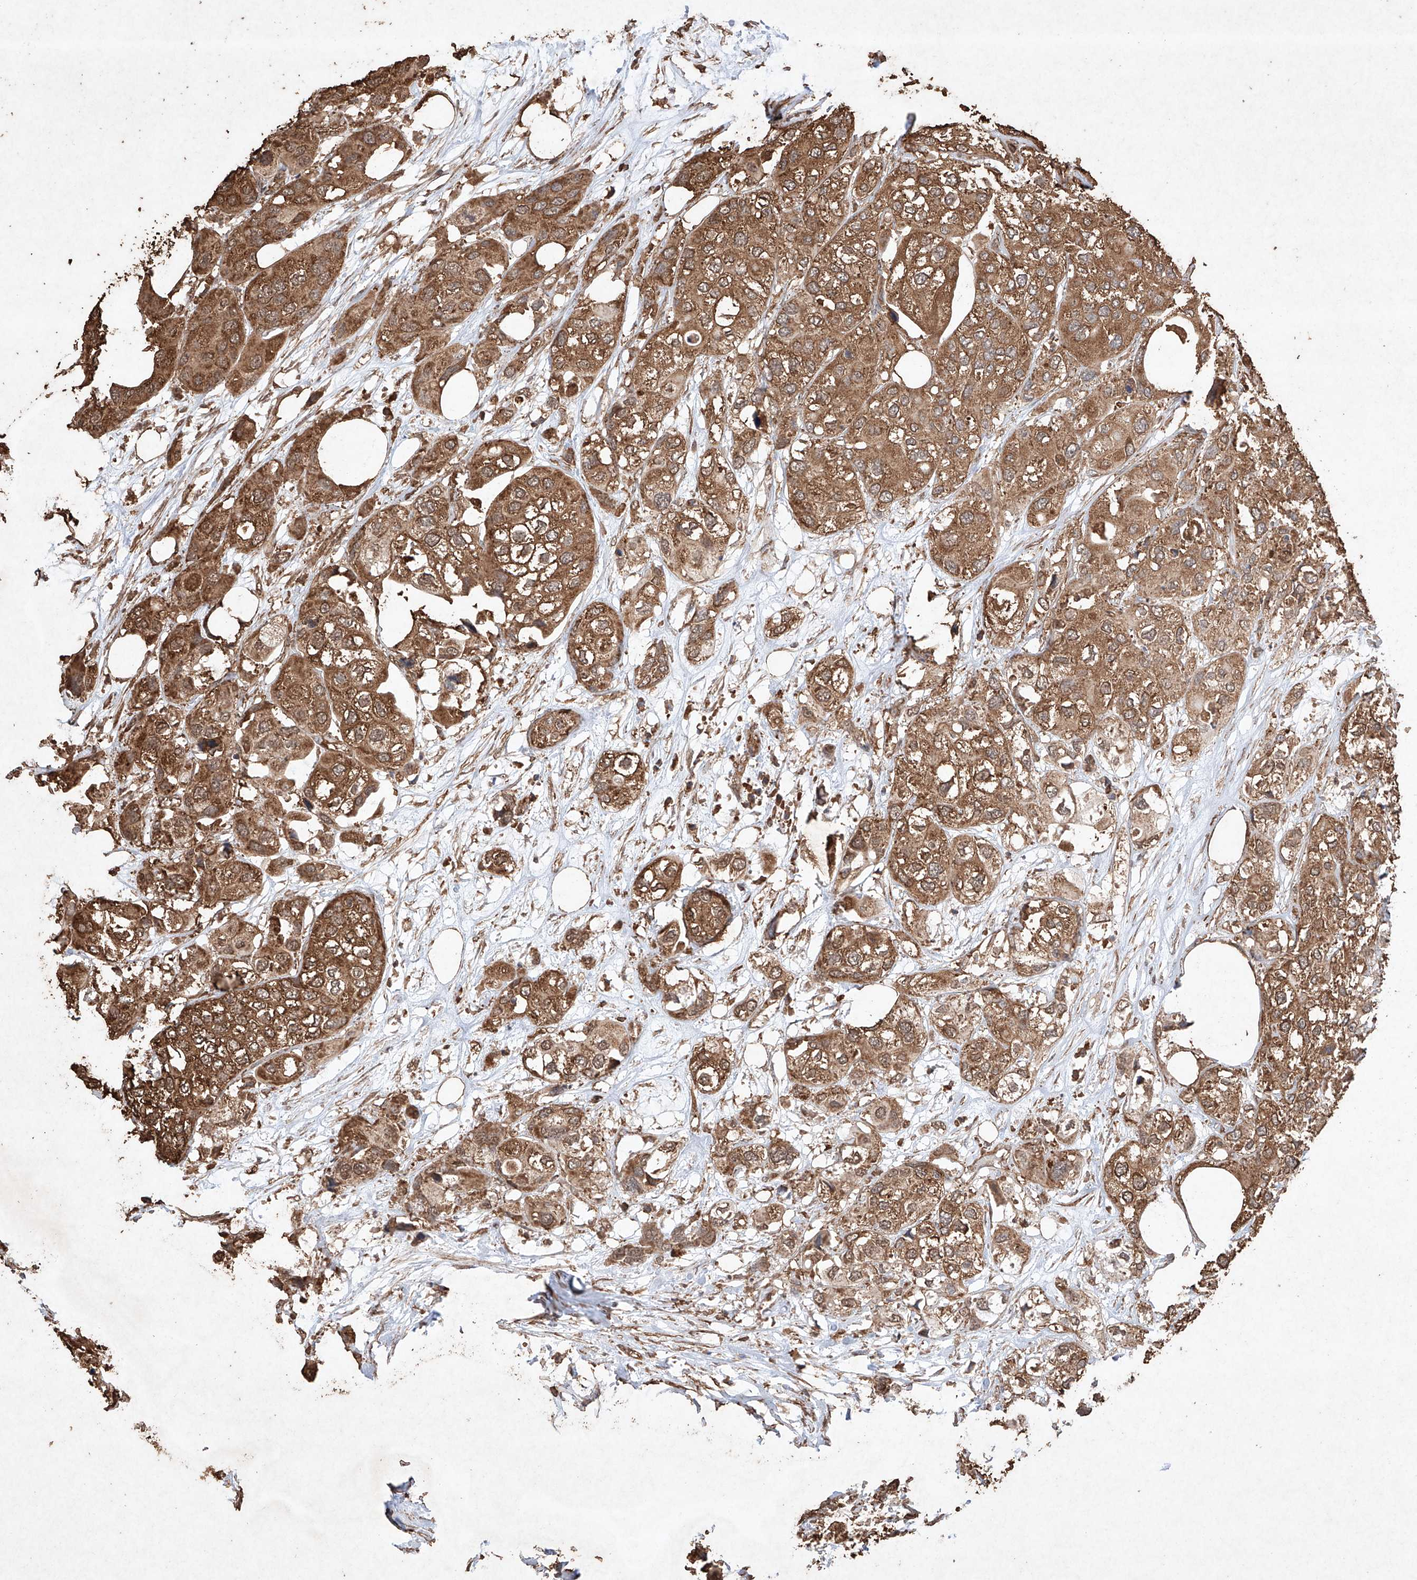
{"staining": {"intensity": "moderate", "quantity": ">75%", "location": "cytoplasmic/membranous"}, "tissue": "urothelial cancer", "cell_type": "Tumor cells", "image_type": "cancer", "snomed": [{"axis": "morphology", "description": "Urothelial carcinoma, High grade"}, {"axis": "topography", "description": "Urinary bladder"}], "caption": "Urothelial carcinoma (high-grade) tissue displays moderate cytoplasmic/membranous expression in about >75% of tumor cells", "gene": "M6PR", "patient": {"sex": "male", "age": 64}}